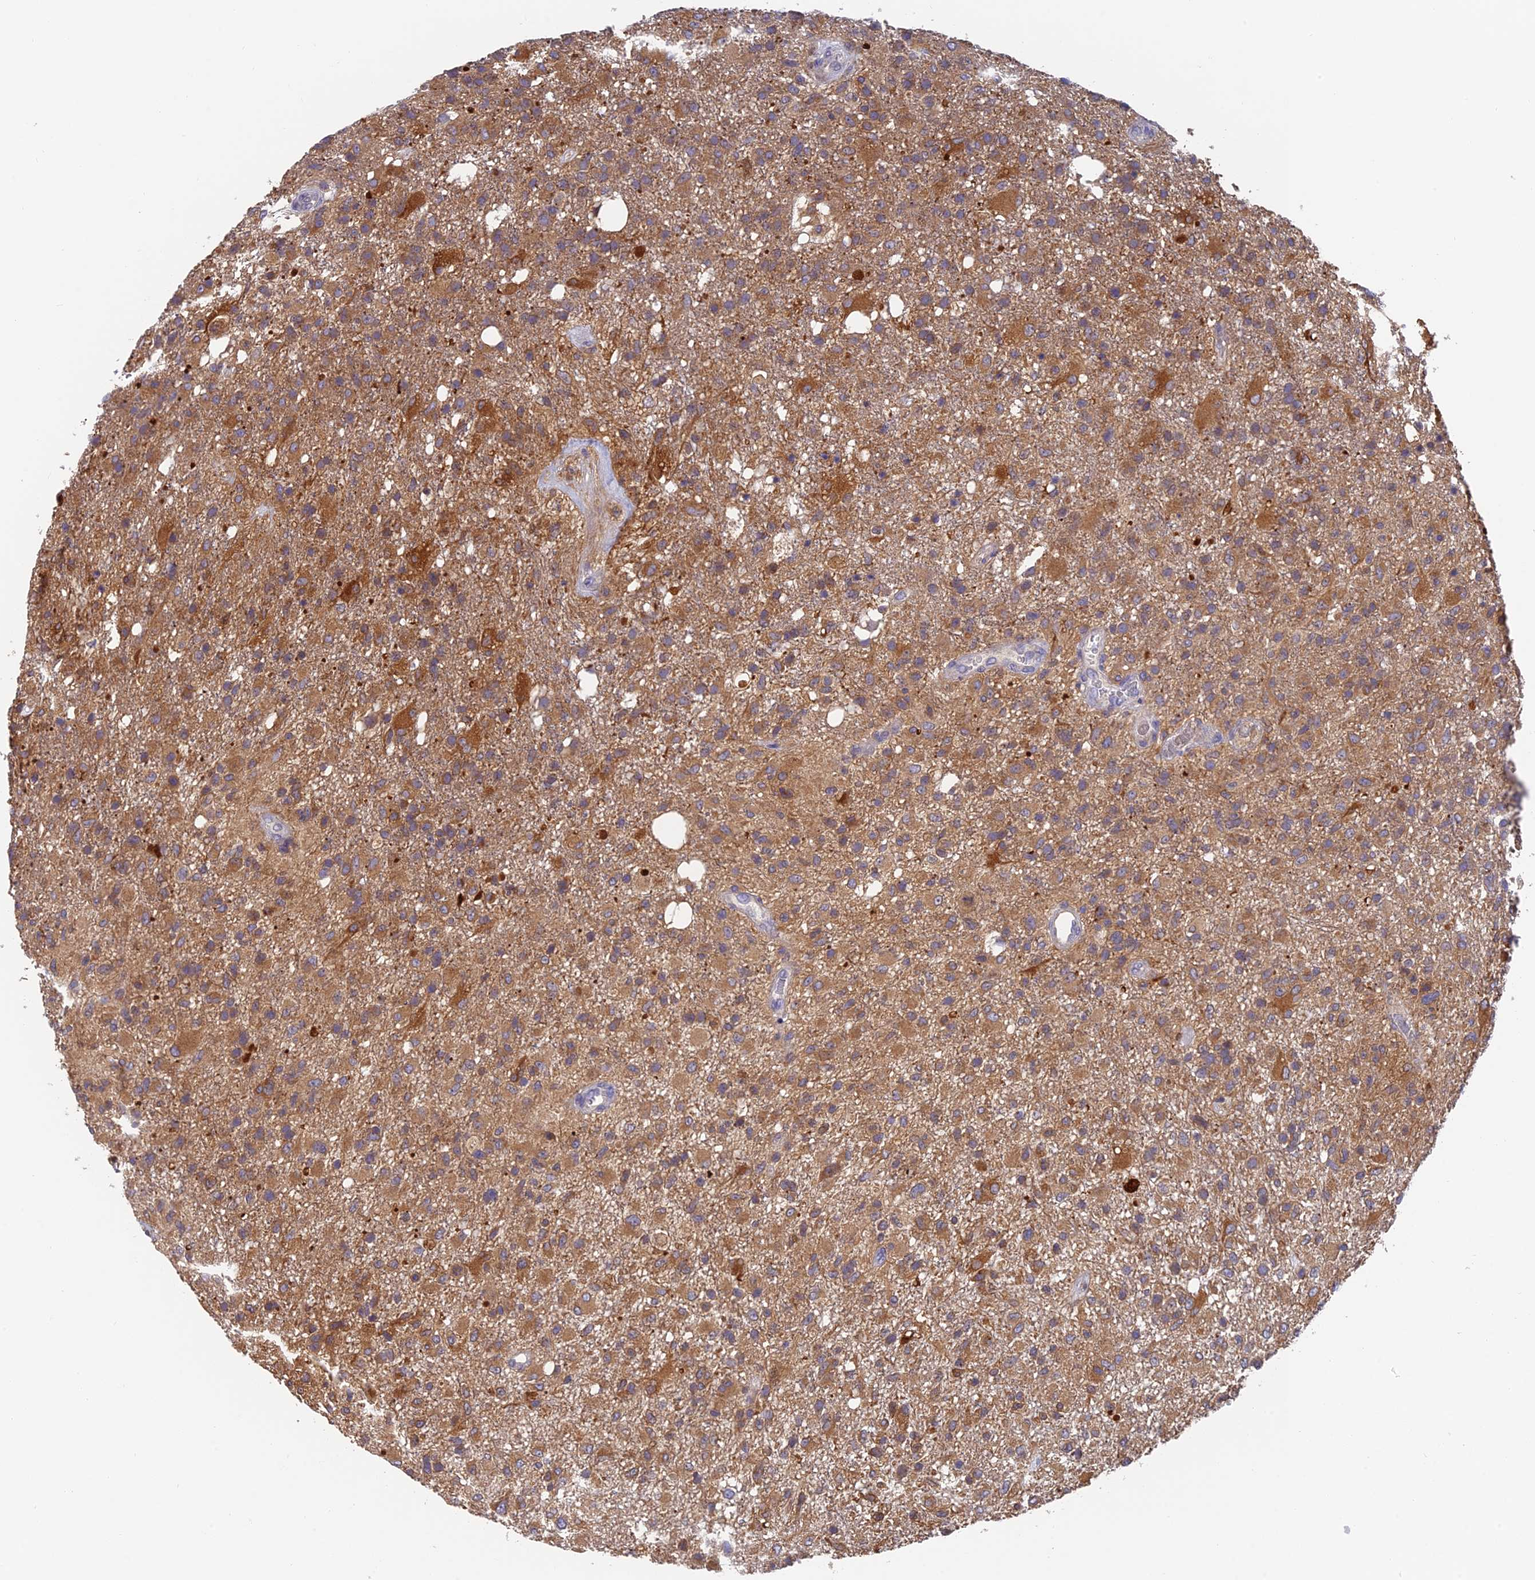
{"staining": {"intensity": "moderate", "quantity": ">75%", "location": "cytoplasmic/membranous"}, "tissue": "glioma", "cell_type": "Tumor cells", "image_type": "cancer", "snomed": [{"axis": "morphology", "description": "Glioma, malignant, High grade"}, {"axis": "topography", "description": "Brain"}], "caption": "This micrograph reveals glioma stained with IHC to label a protein in brown. The cytoplasmic/membranous of tumor cells show moderate positivity for the protein. Nuclei are counter-stained blue.", "gene": "IPO5", "patient": {"sex": "female", "age": 74}}